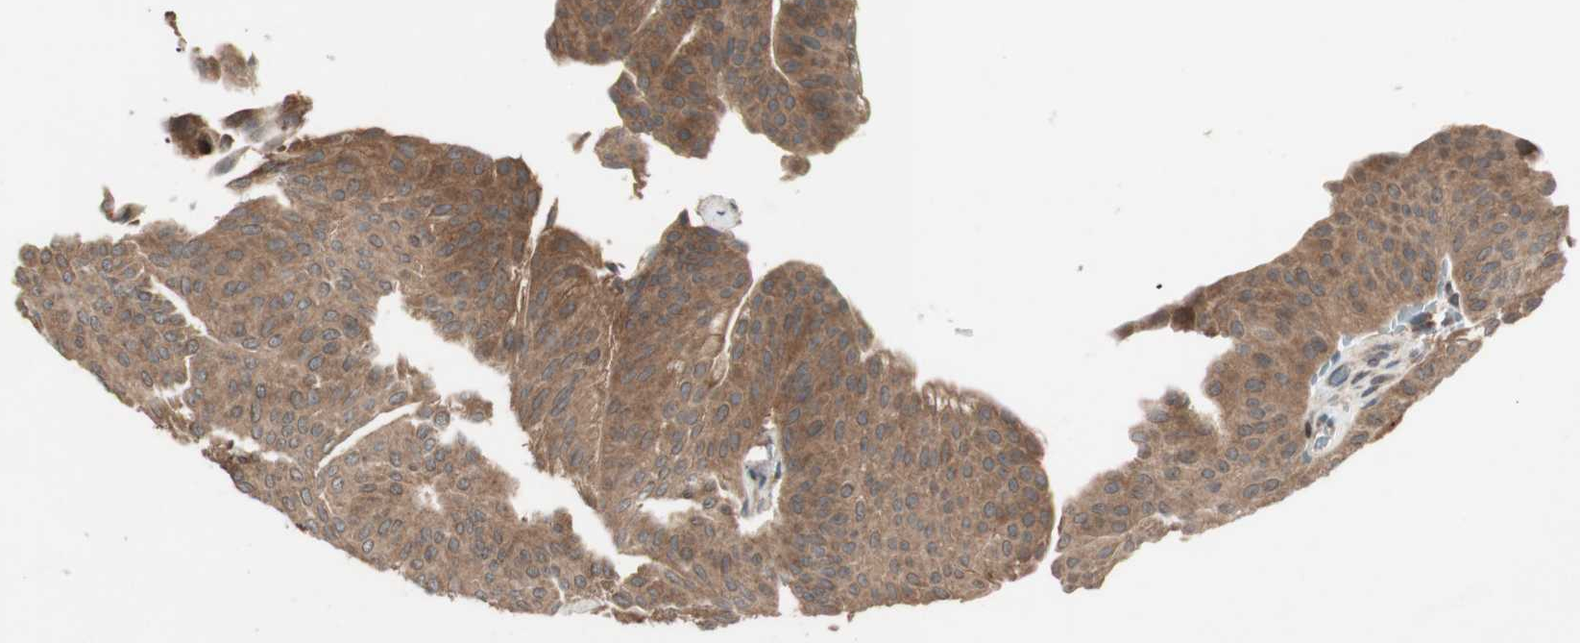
{"staining": {"intensity": "moderate", "quantity": ">75%", "location": "cytoplasmic/membranous"}, "tissue": "urothelial cancer", "cell_type": "Tumor cells", "image_type": "cancer", "snomed": [{"axis": "morphology", "description": "Urothelial carcinoma, Low grade"}, {"axis": "topography", "description": "Urinary bladder"}], "caption": "Immunohistochemical staining of low-grade urothelial carcinoma reveals medium levels of moderate cytoplasmic/membranous protein staining in about >75% of tumor cells.", "gene": "ATP6AP2", "patient": {"sex": "female", "age": 60}}